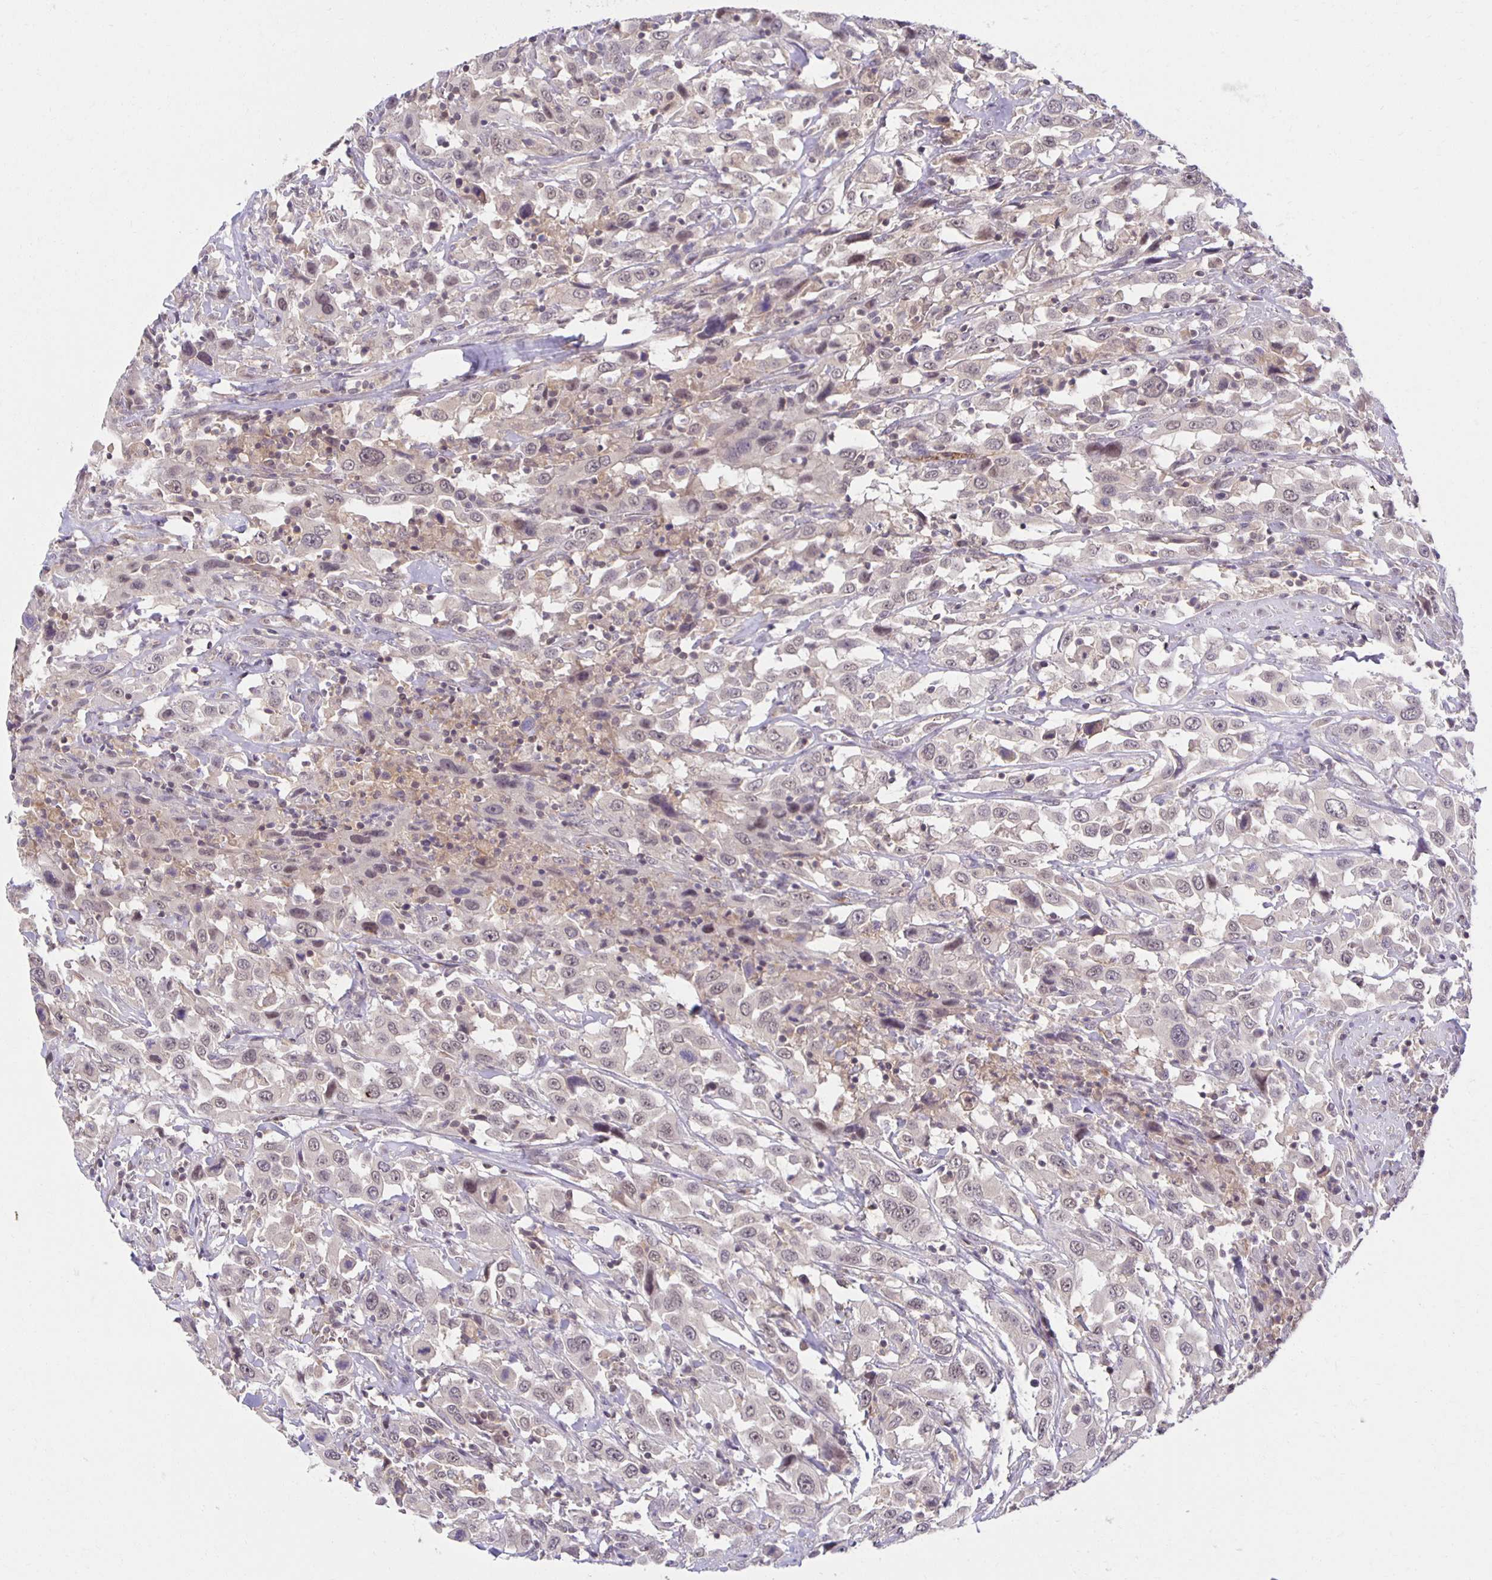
{"staining": {"intensity": "weak", "quantity": ">75%", "location": "nuclear"}, "tissue": "urothelial cancer", "cell_type": "Tumor cells", "image_type": "cancer", "snomed": [{"axis": "morphology", "description": "Urothelial carcinoma, High grade"}, {"axis": "topography", "description": "Urinary bladder"}], "caption": "Immunohistochemical staining of human urothelial cancer shows low levels of weak nuclear positivity in approximately >75% of tumor cells.", "gene": "MIEN1", "patient": {"sex": "male", "age": 61}}